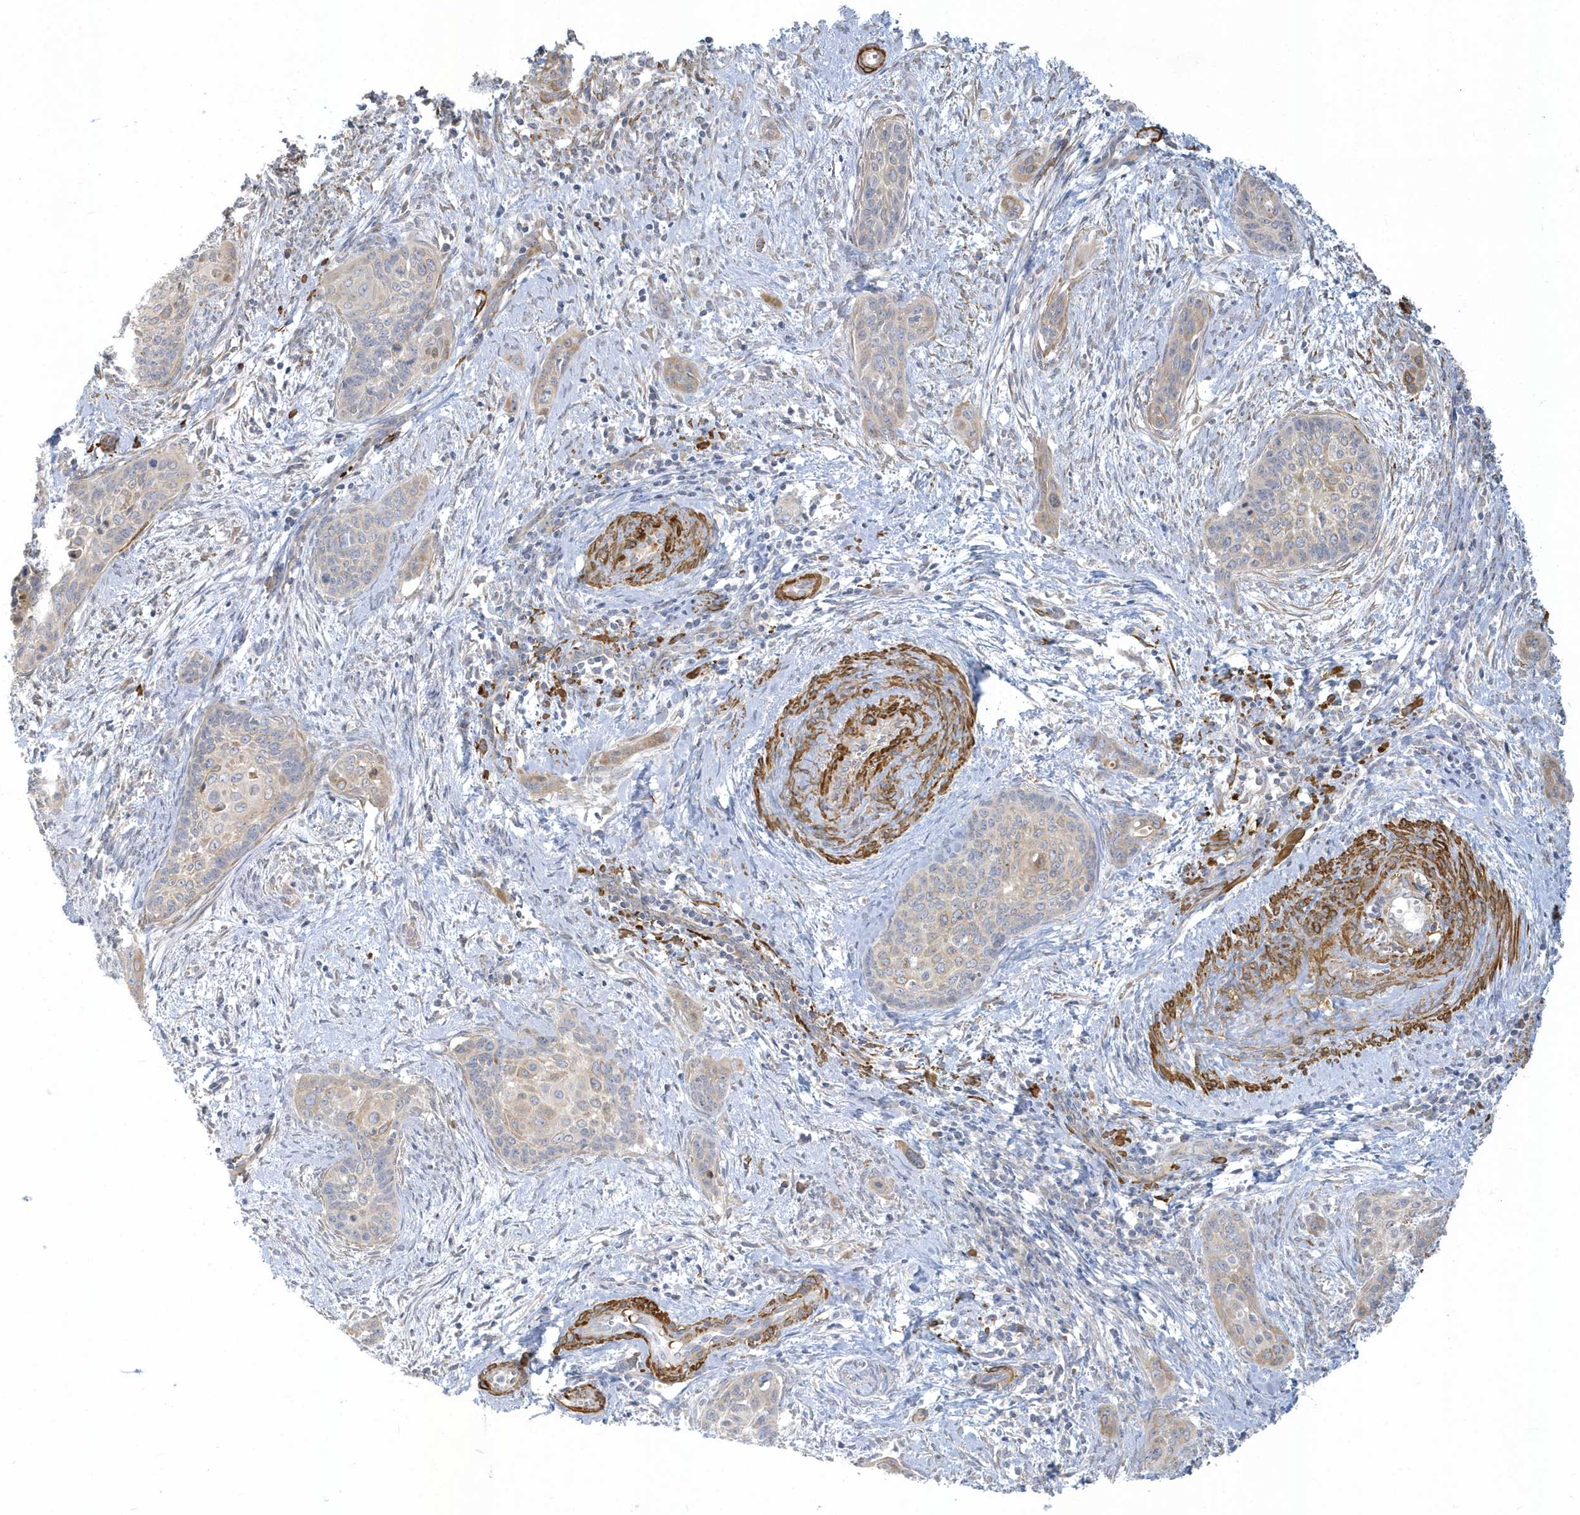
{"staining": {"intensity": "weak", "quantity": "<25%", "location": "cytoplasmic/membranous"}, "tissue": "cervical cancer", "cell_type": "Tumor cells", "image_type": "cancer", "snomed": [{"axis": "morphology", "description": "Squamous cell carcinoma, NOS"}, {"axis": "topography", "description": "Cervix"}], "caption": "The IHC image has no significant expression in tumor cells of cervical squamous cell carcinoma tissue. (DAB immunohistochemistry (IHC), high magnification).", "gene": "THADA", "patient": {"sex": "female", "age": 33}}